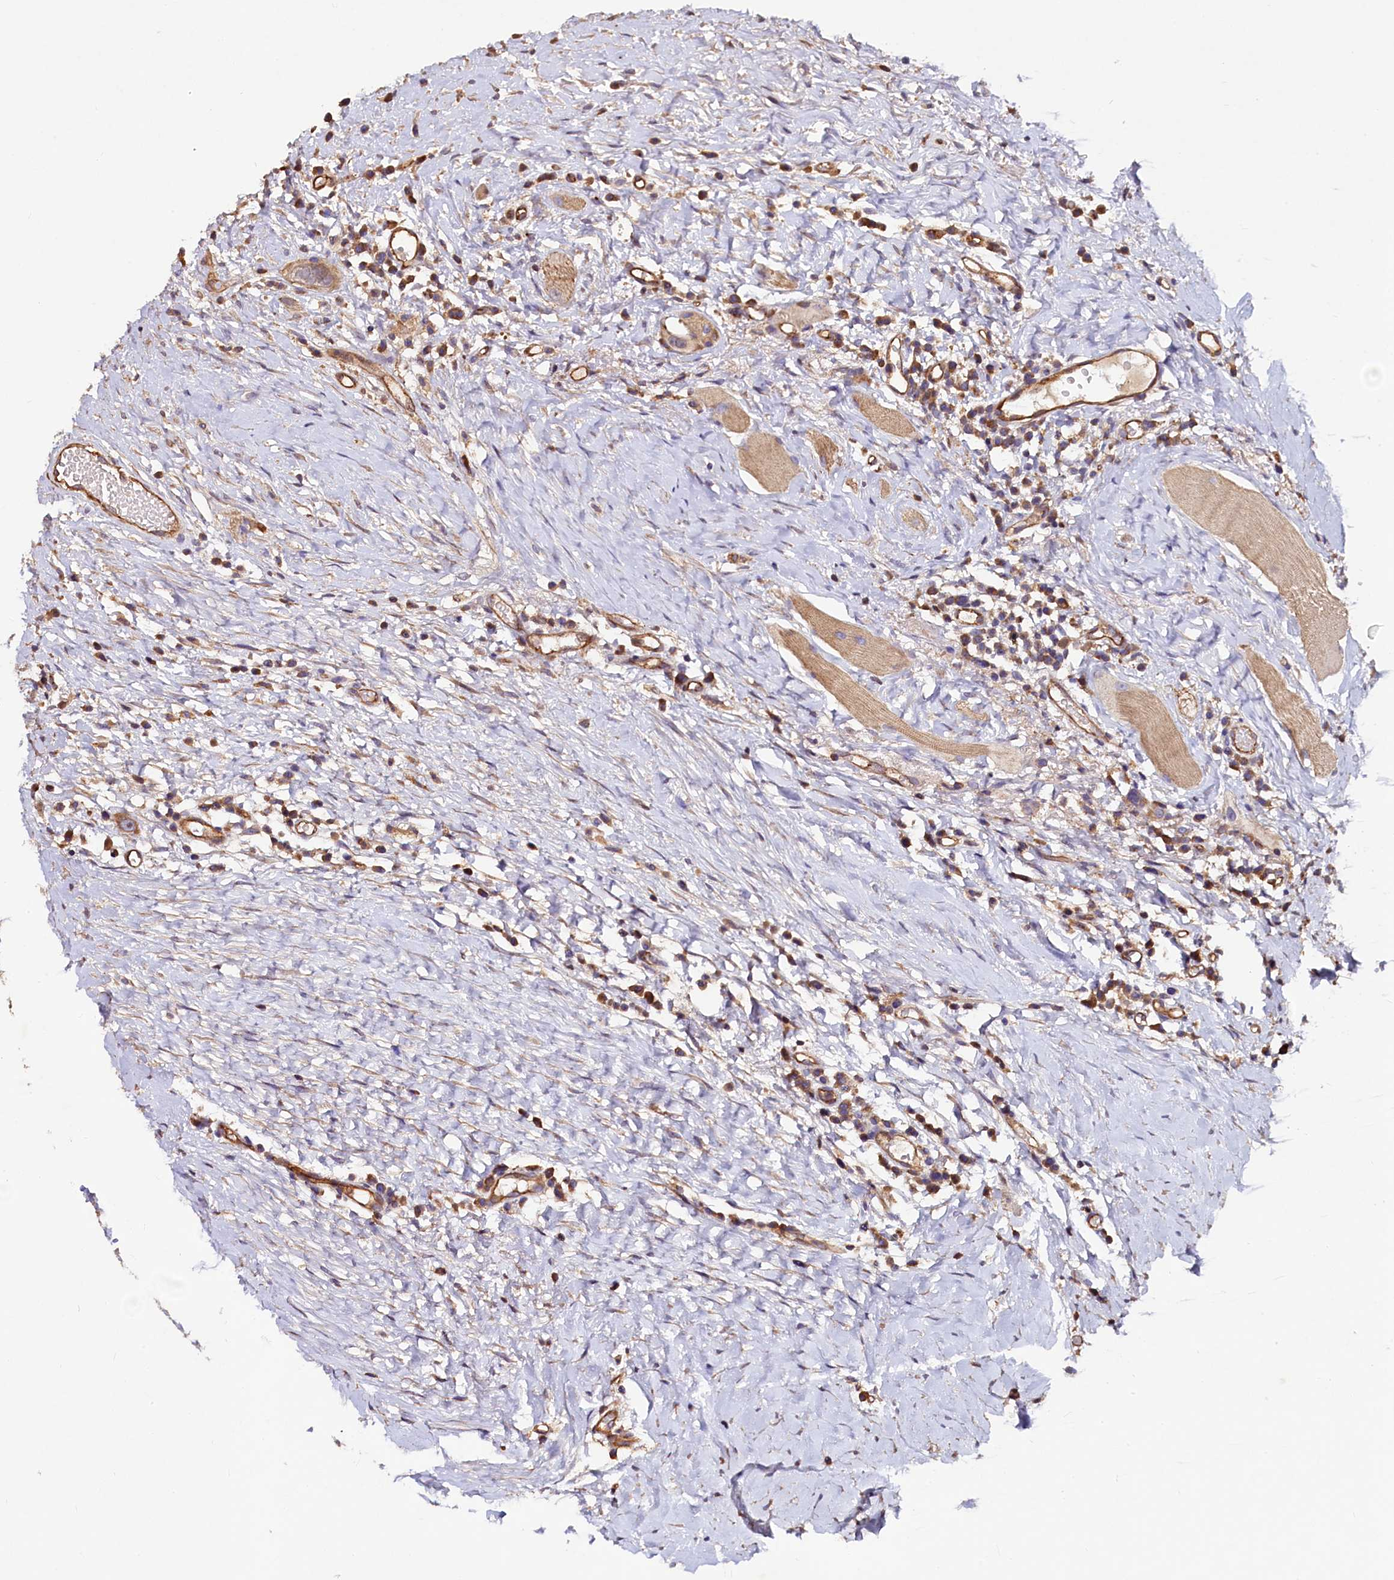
{"staining": {"intensity": "weak", "quantity": "25%-75%", "location": "cytoplasmic/membranous"}, "tissue": "oral mucosa", "cell_type": "Squamous epithelial cells", "image_type": "normal", "snomed": [{"axis": "morphology", "description": "Normal tissue, NOS"}, {"axis": "topography", "description": "Skeletal muscle"}, {"axis": "topography", "description": "Oral tissue"}, {"axis": "topography", "description": "Peripheral nerve tissue"}], "caption": "Immunohistochemistry micrograph of normal human oral mucosa stained for a protein (brown), which exhibits low levels of weak cytoplasmic/membranous expression in about 25%-75% of squamous epithelial cells.", "gene": "KLHDC4", "patient": {"sex": "female", "age": 84}}